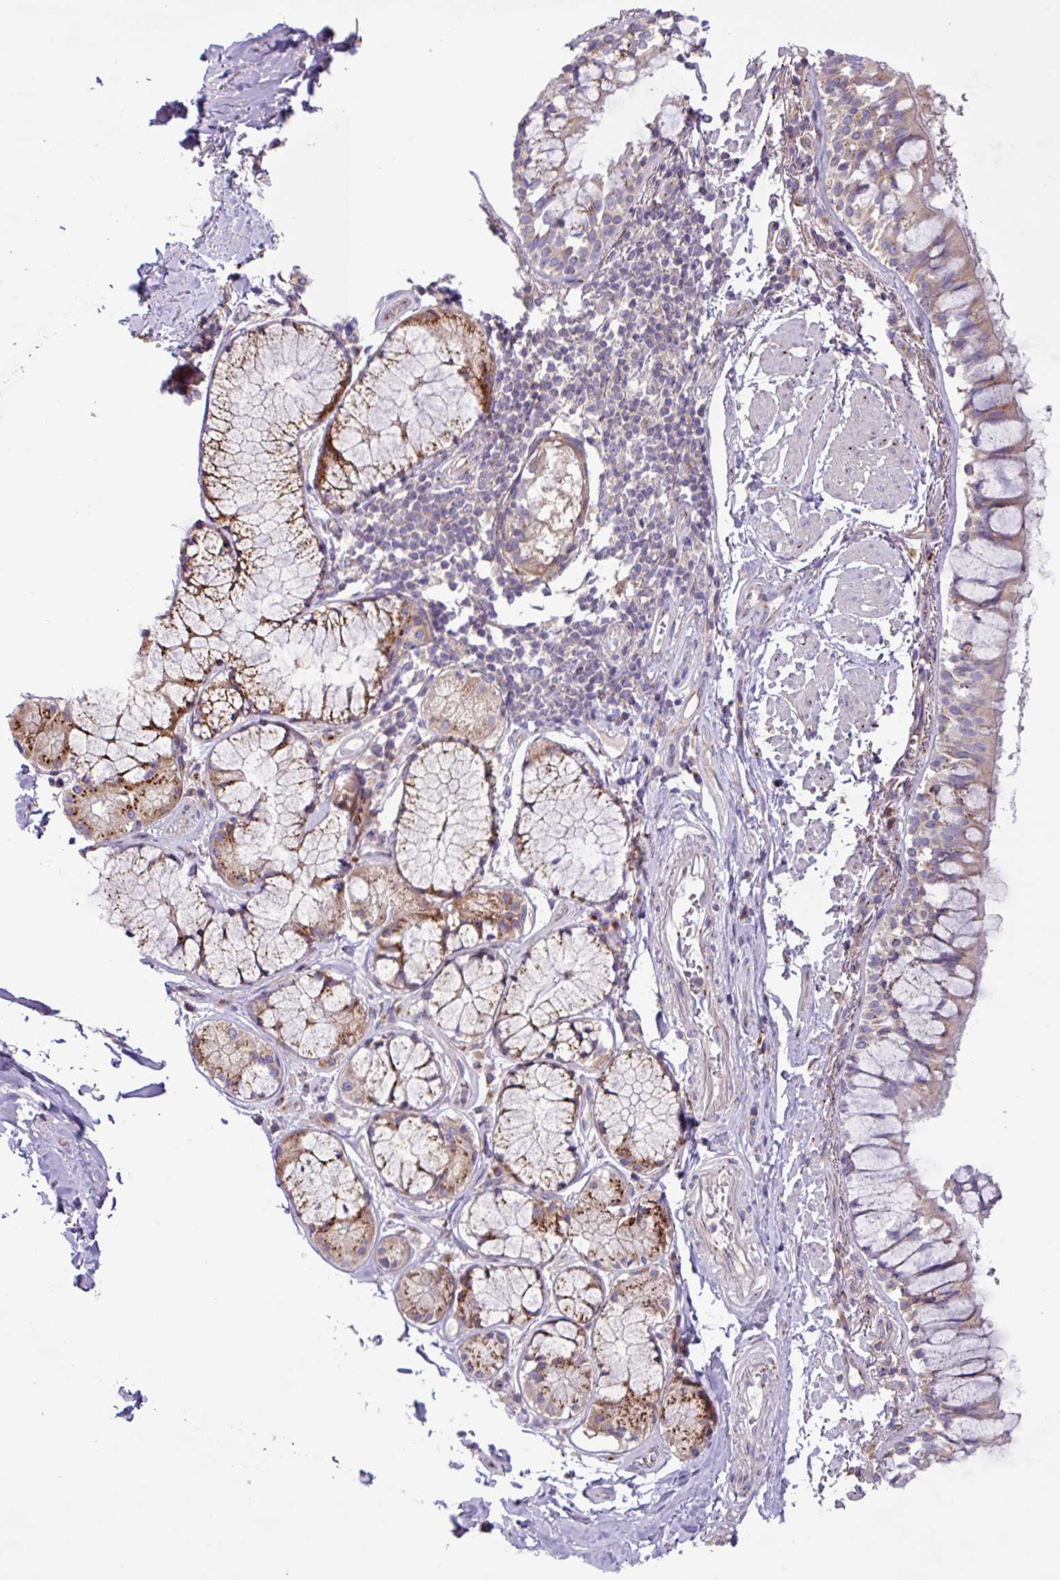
{"staining": {"intensity": "moderate", "quantity": "25%-75%", "location": "cytoplasmic/membranous"}, "tissue": "bronchus", "cell_type": "Respiratory epithelial cells", "image_type": "normal", "snomed": [{"axis": "morphology", "description": "Normal tissue, NOS"}, {"axis": "topography", "description": "Bronchus"}], "caption": "Bronchus stained with immunohistochemistry (IHC) displays moderate cytoplasmic/membranous staining in approximately 25%-75% of respiratory epithelial cells. The staining was performed using DAB, with brown indicating positive protein expression. Nuclei are stained blue with hematoxylin.", "gene": "RAB19", "patient": {"sex": "male", "age": 70}}